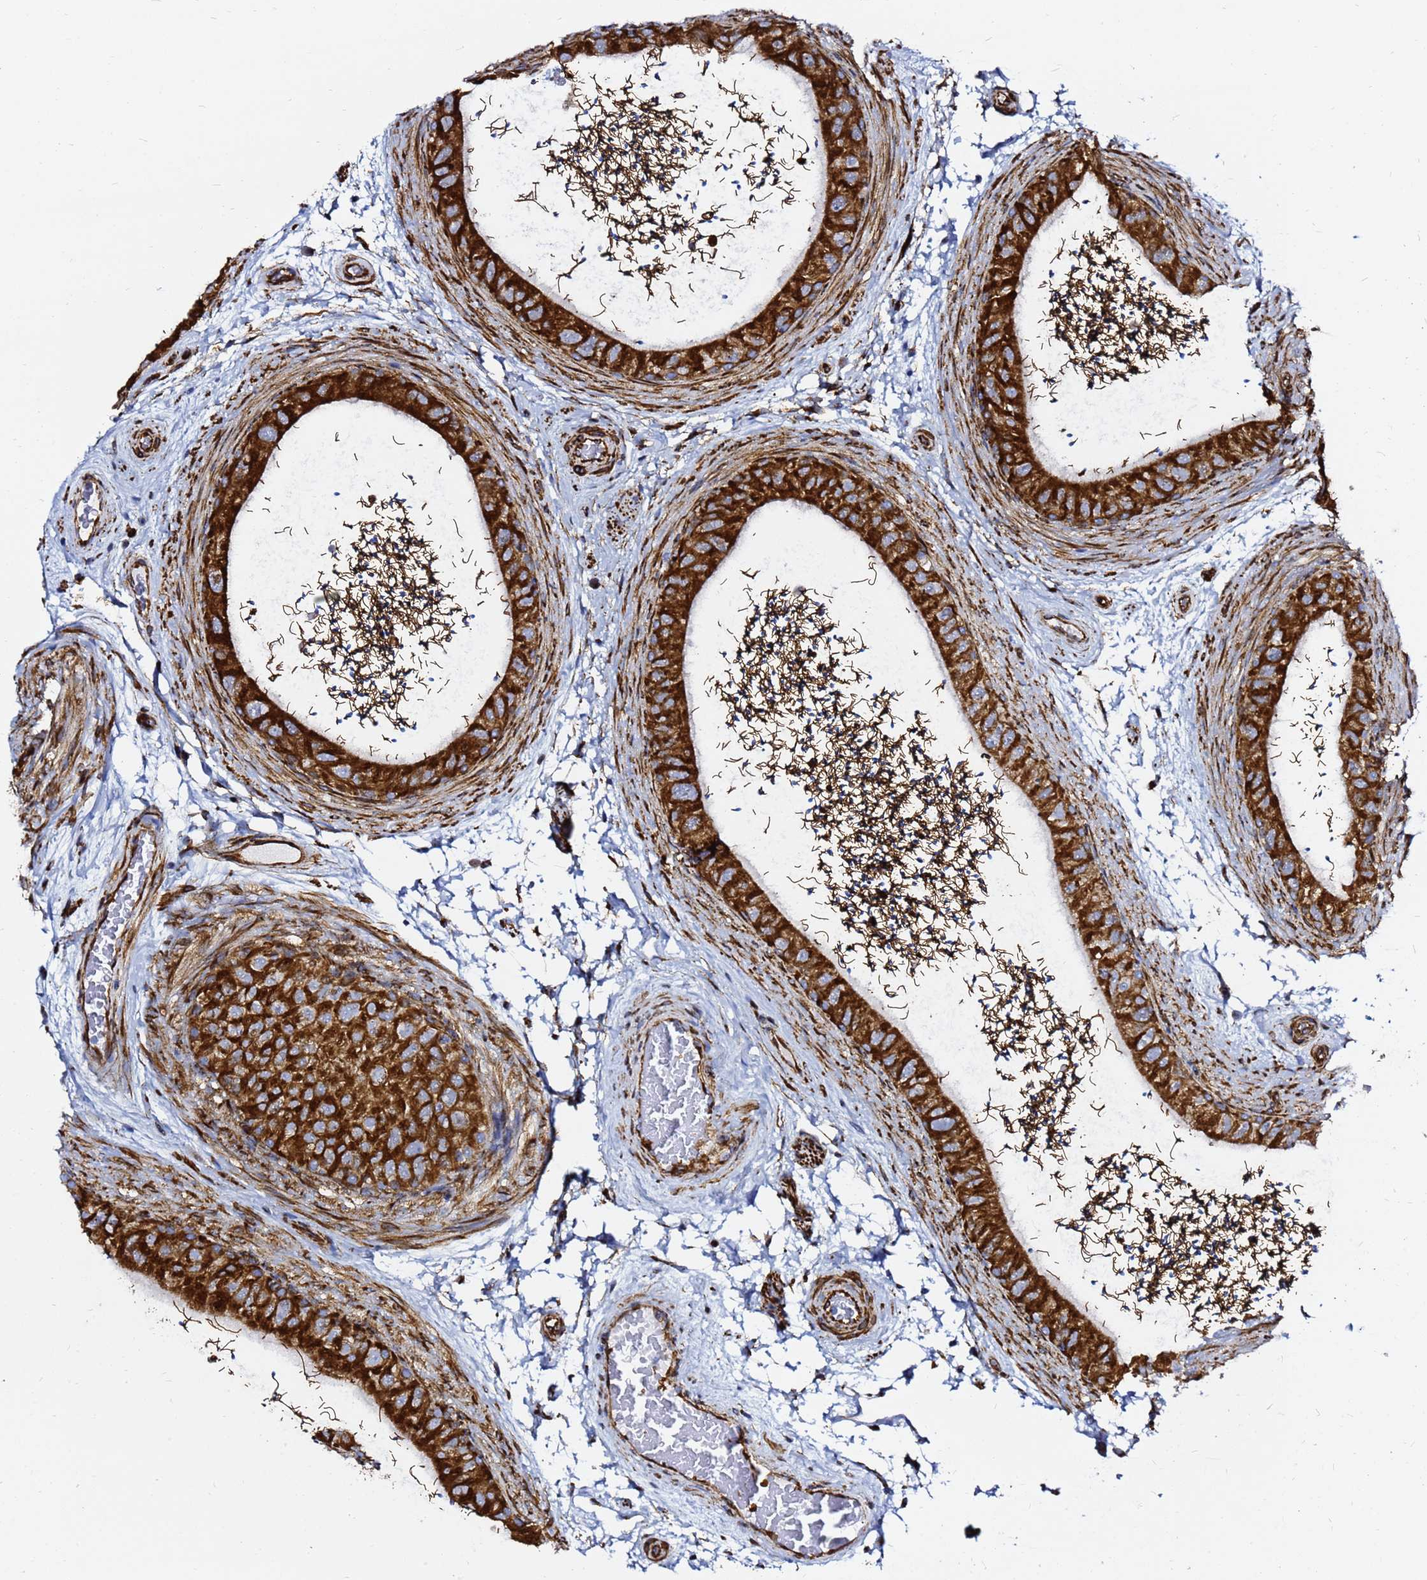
{"staining": {"intensity": "strong", "quantity": ">75%", "location": "cytoplasmic/membranous"}, "tissue": "epididymis", "cell_type": "Glandular cells", "image_type": "normal", "snomed": [{"axis": "morphology", "description": "Normal tissue, NOS"}, {"axis": "topography", "description": "Epididymis"}], "caption": "The image exhibits staining of benign epididymis, revealing strong cytoplasmic/membranous protein expression (brown color) within glandular cells. The protein is shown in brown color, while the nuclei are stained blue.", "gene": "TUBA8", "patient": {"sex": "male", "age": 50}}